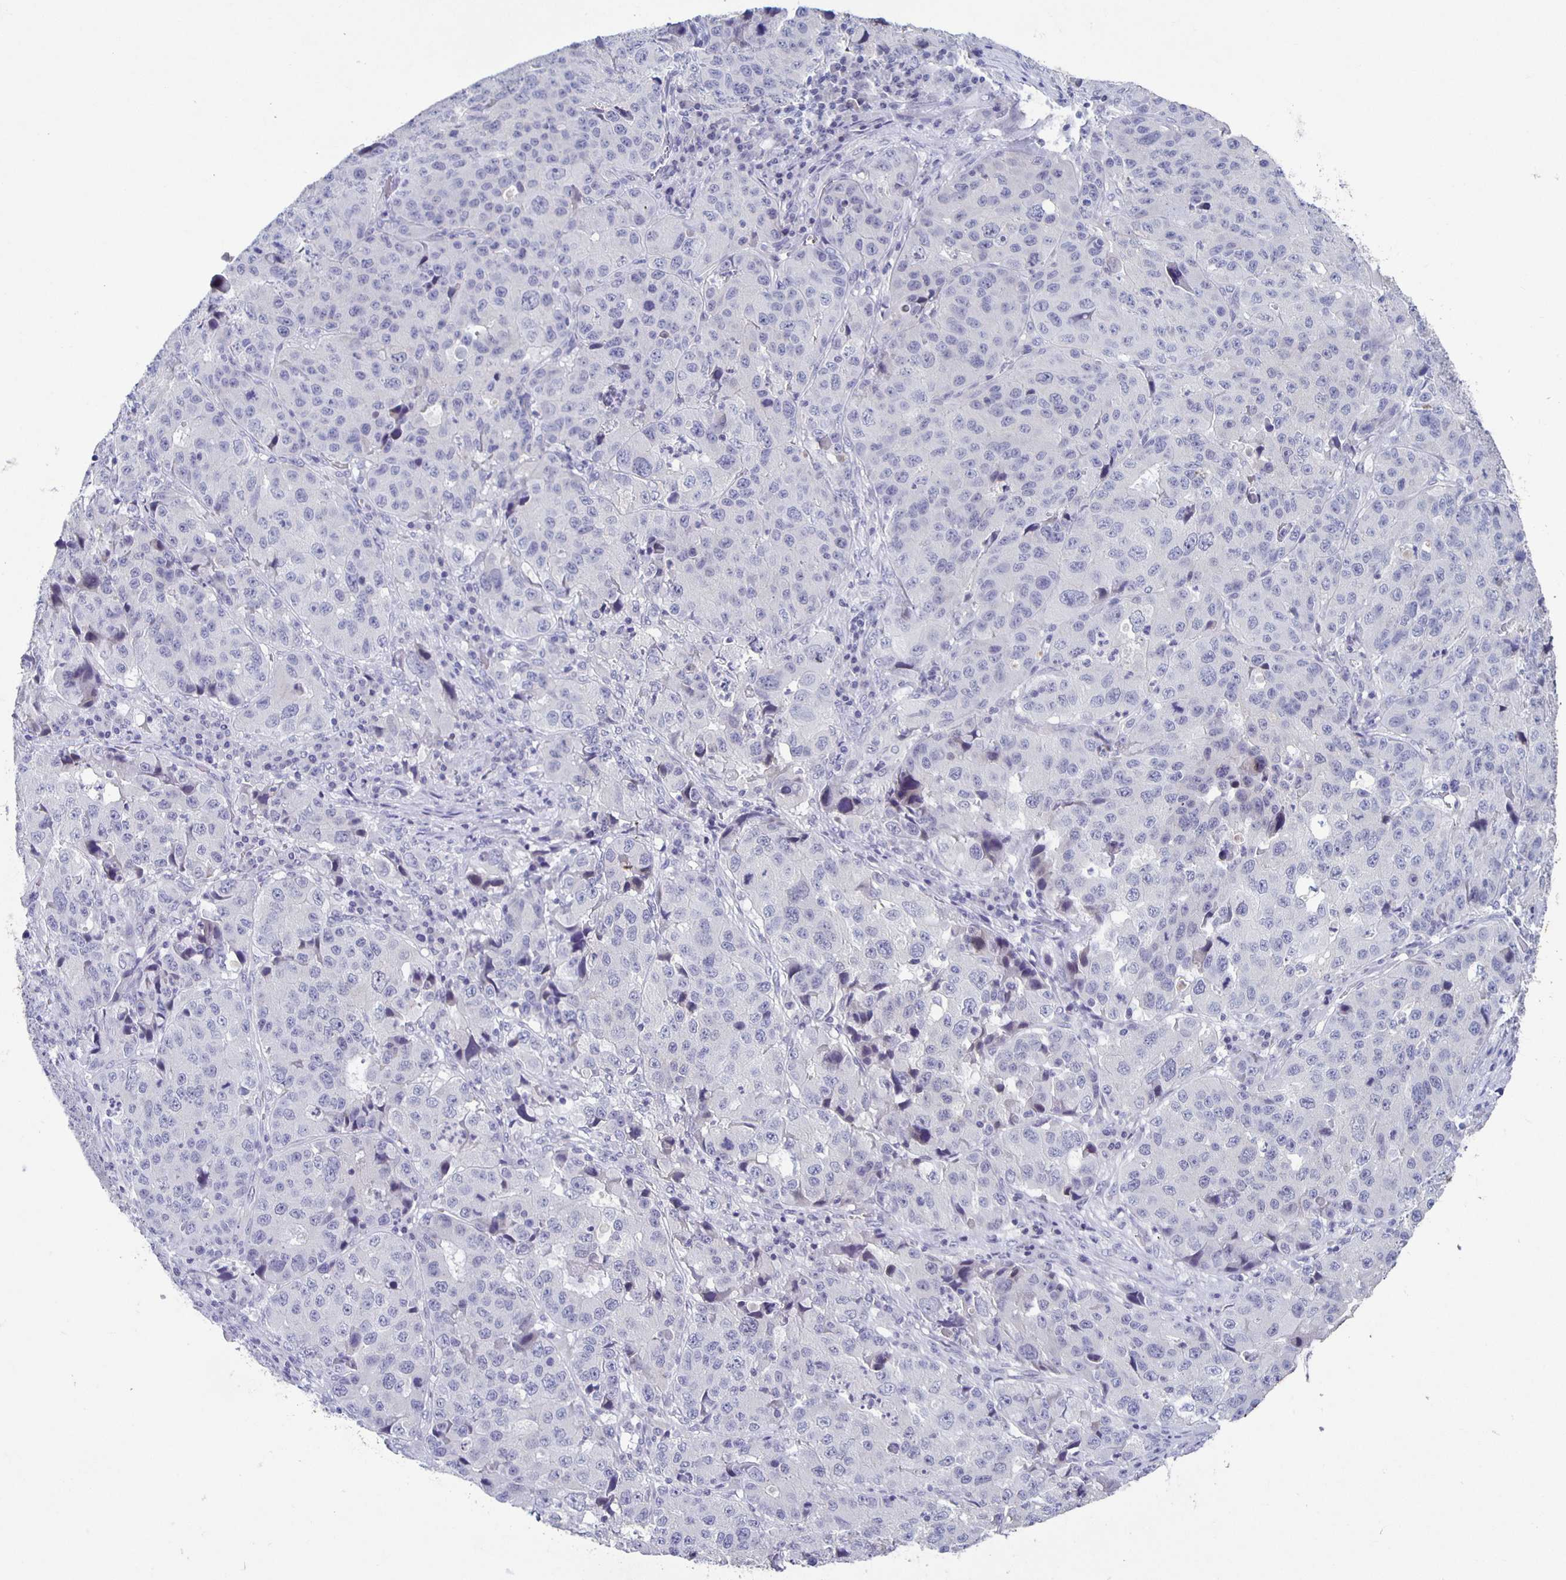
{"staining": {"intensity": "negative", "quantity": "none", "location": "none"}, "tissue": "stomach cancer", "cell_type": "Tumor cells", "image_type": "cancer", "snomed": [{"axis": "morphology", "description": "Adenocarcinoma, NOS"}, {"axis": "topography", "description": "Stomach"}], "caption": "Tumor cells are negative for protein expression in human stomach adenocarcinoma.", "gene": "CARNS1", "patient": {"sex": "male", "age": 71}}